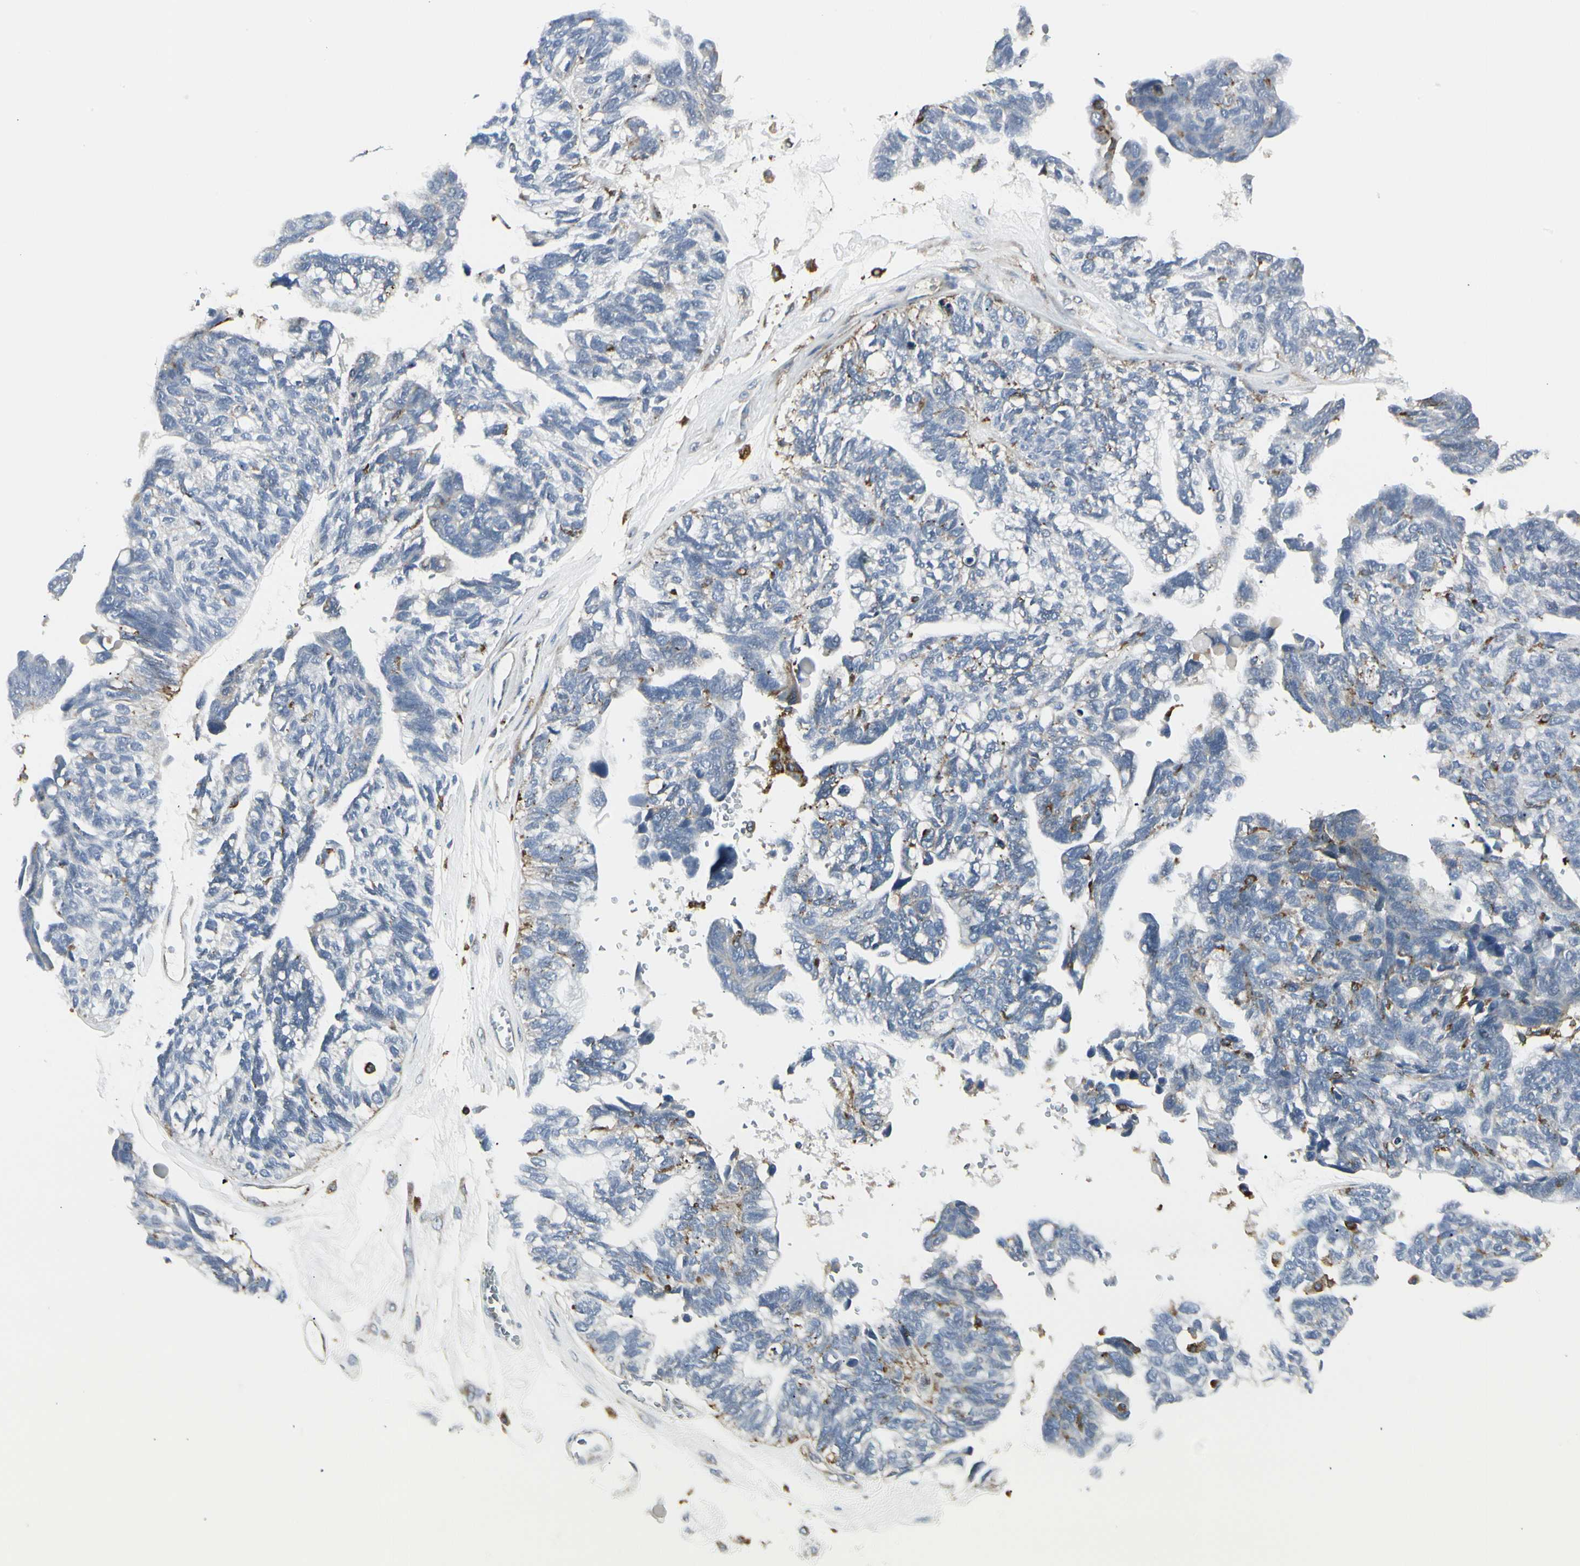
{"staining": {"intensity": "negative", "quantity": "none", "location": "none"}, "tissue": "ovarian cancer", "cell_type": "Tumor cells", "image_type": "cancer", "snomed": [{"axis": "morphology", "description": "Cystadenocarcinoma, serous, NOS"}, {"axis": "topography", "description": "Ovary"}], "caption": "Tumor cells show no significant protein staining in serous cystadenocarcinoma (ovarian).", "gene": "ATP6V1B2", "patient": {"sex": "female", "age": 79}}